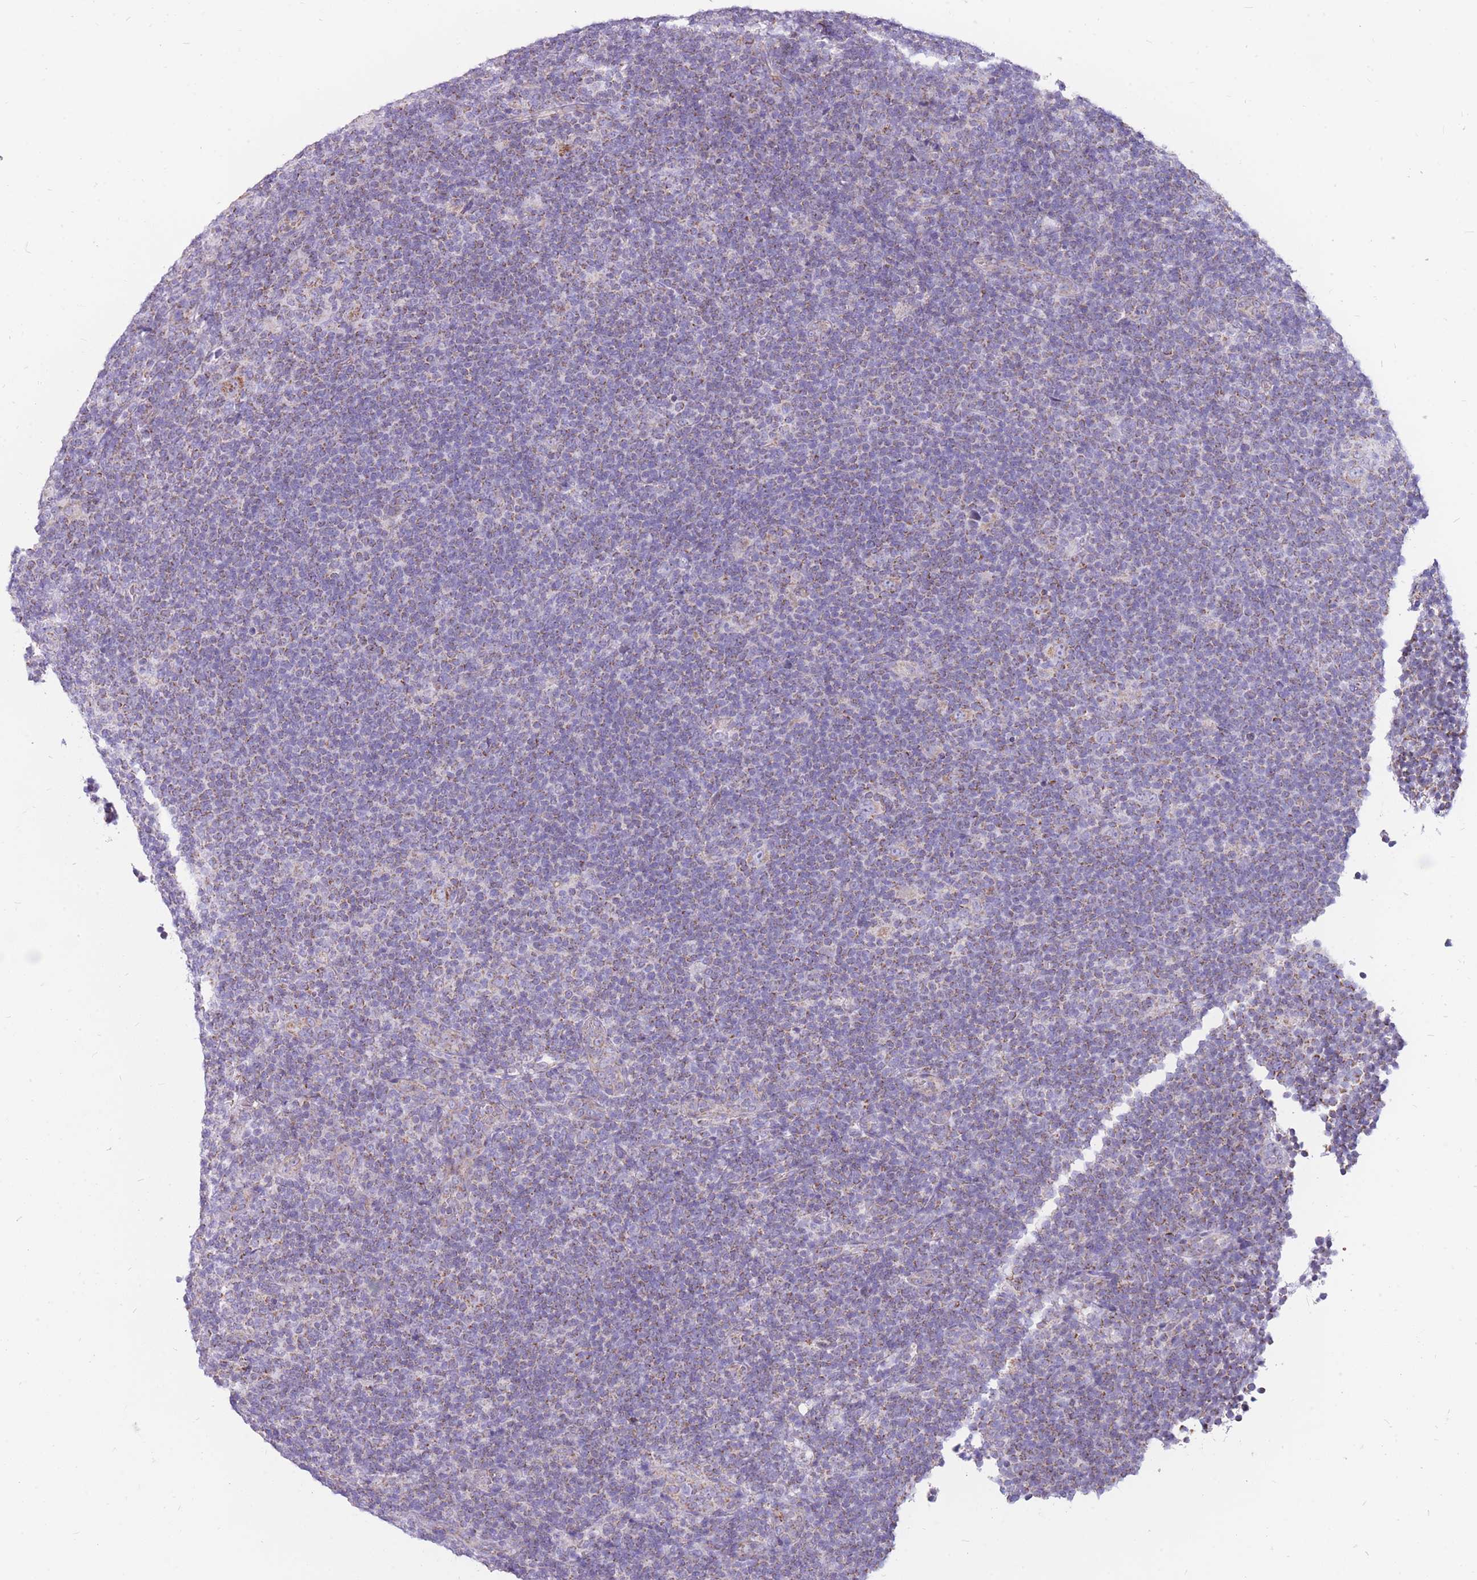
{"staining": {"intensity": "moderate", "quantity": "<25%", "location": "cytoplasmic/membranous"}, "tissue": "lymphoma", "cell_type": "Tumor cells", "image_type": "cancer", "snomed": [{"axis": "morphology", "description": "Hodgkin's disease, NOS"}, {"axis": "topography", "description": "Lymph node"}], "caption": "About <25% of tumor cells in Hodgkin's disease exhibit moderate cytoplasmic/membranous protein positivity as visualized by brown immunohistochemical staining.", "gene": "PCSK1", "patient": {"sex": "female", "age": 57}}